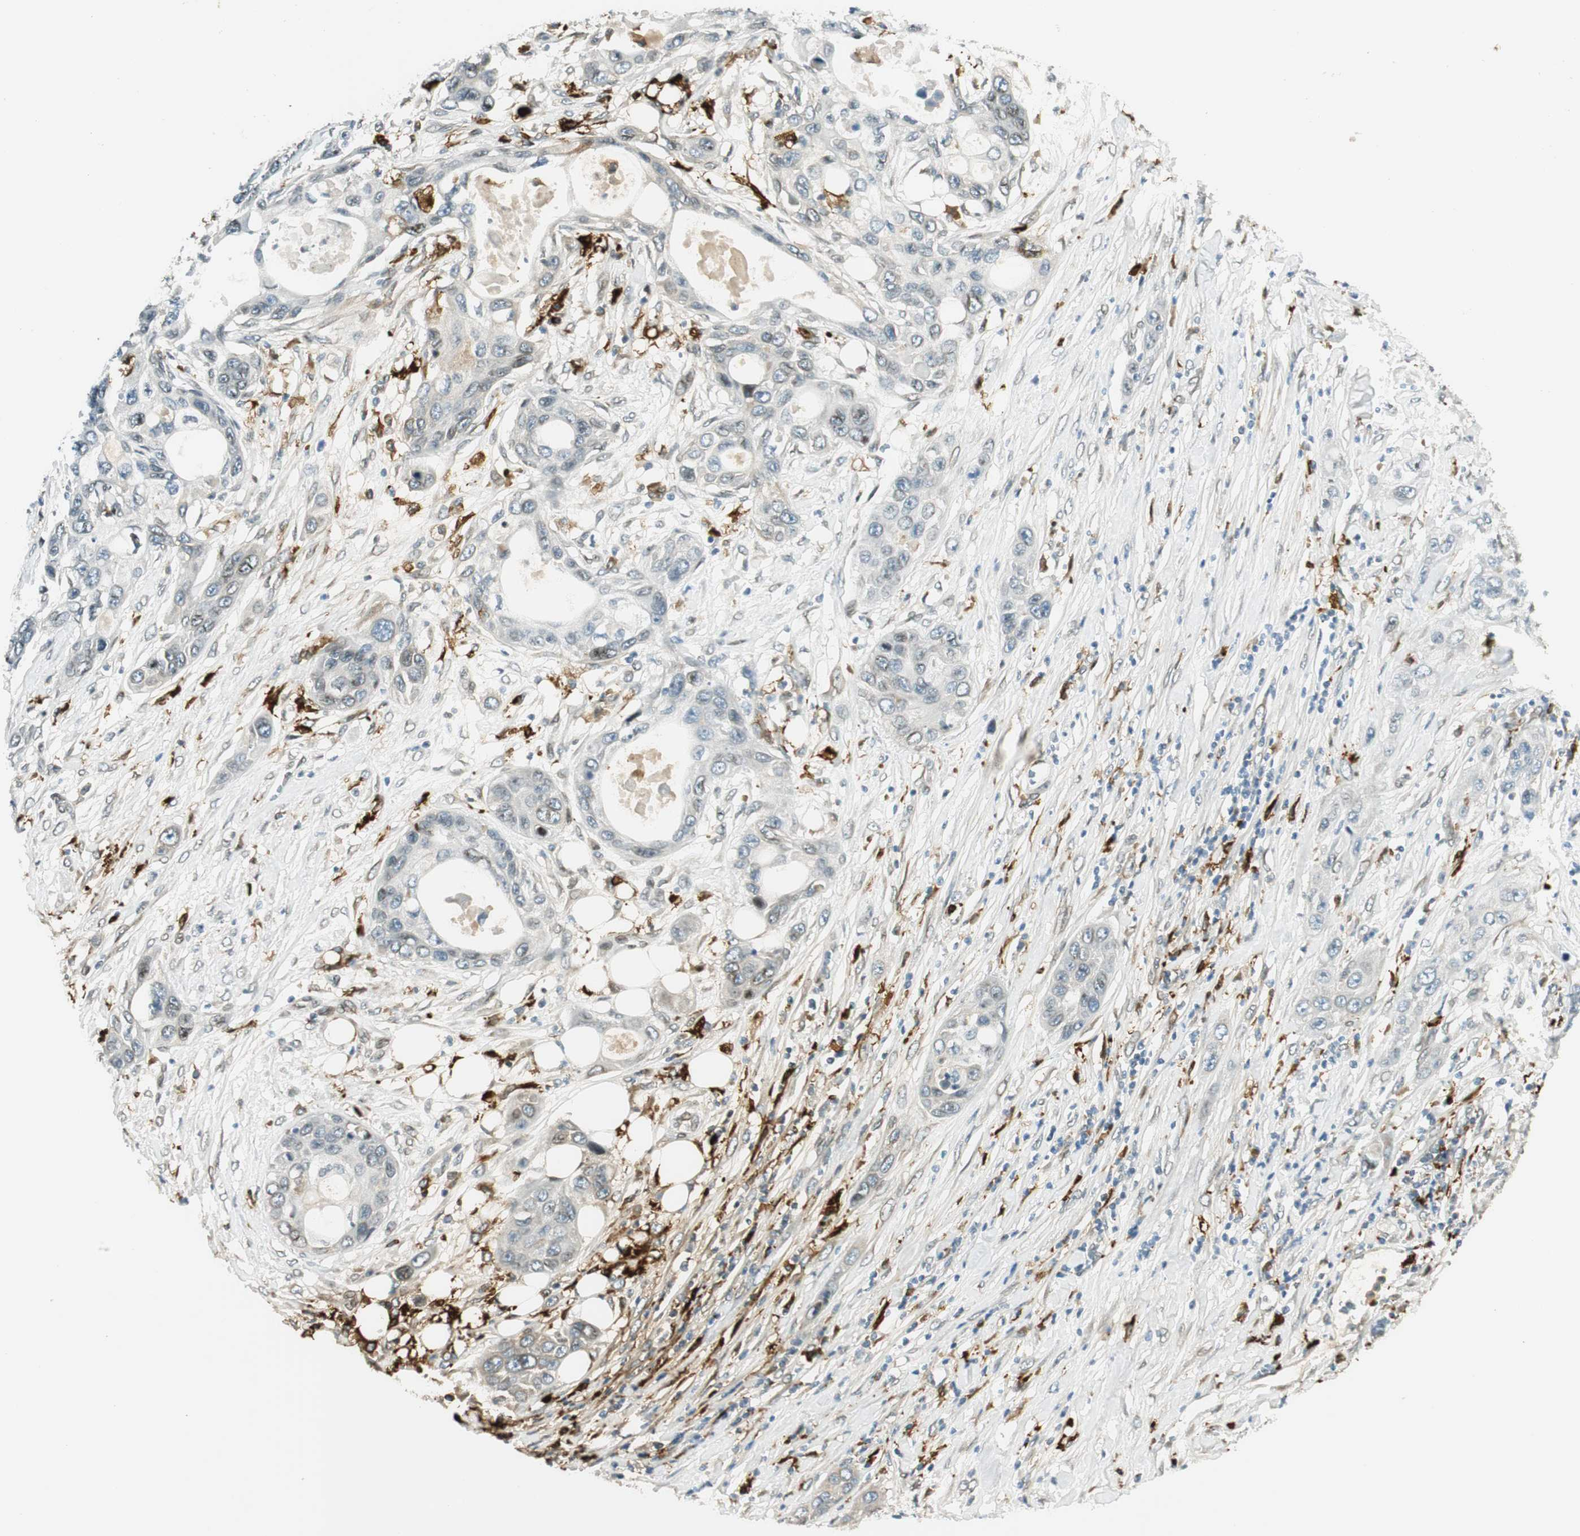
{"staining": {"intensity": "negative", "quantity": "none", "location": "none"}, "tissue": "pancreatic cancer", "cell_type": "Tumor cells", "image_type": "cancer", "snomed": [{"axis": "morphology", "description": "Adenocarcinoma, NOS"}, {"axis": "topography", "description": "Pancreas"}], "caption": "IHC of pancreatic cancer (adenocarcinoma) exhibits no expression in tumor cells.", "gene": "TMEM260", "patient": {"sex": "female", "age": 70}}